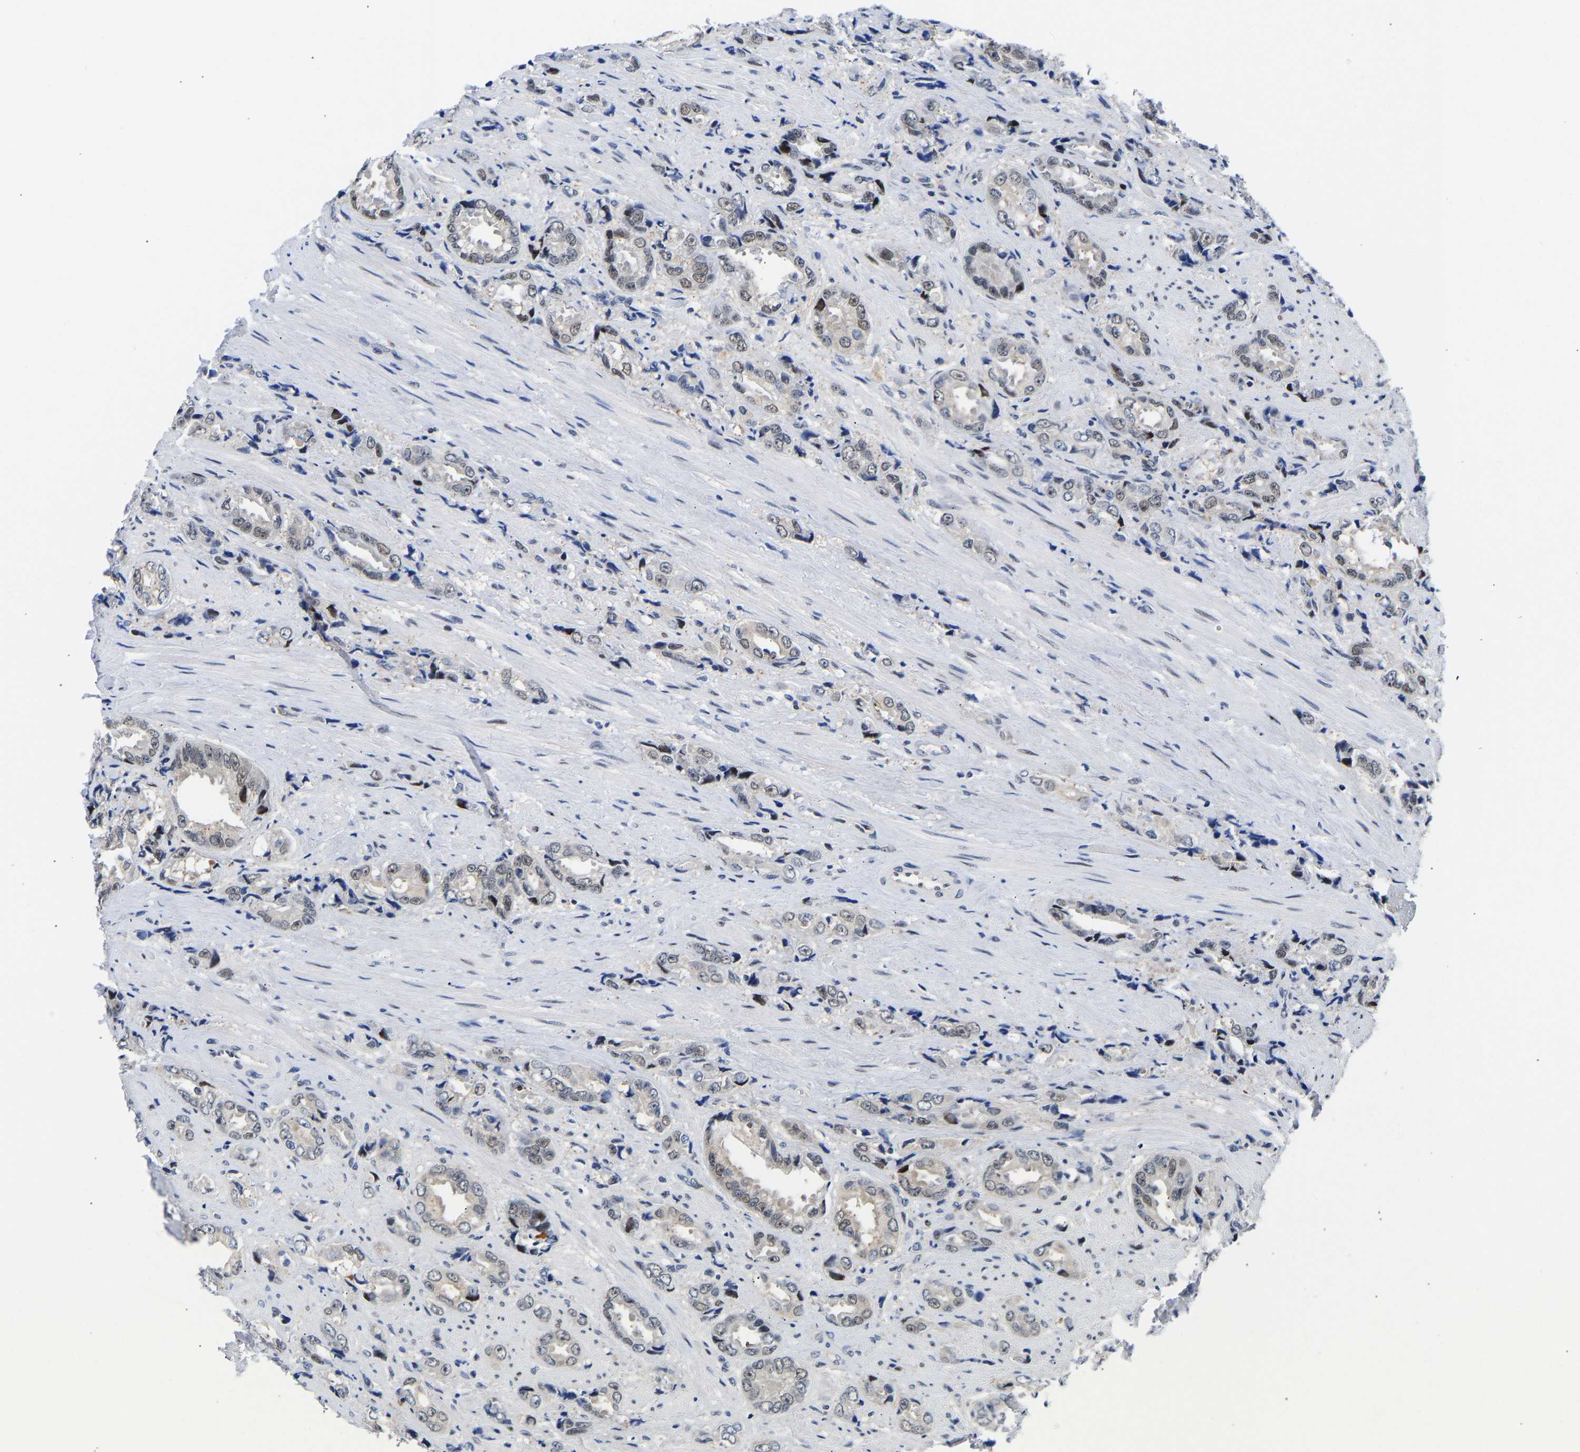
{"staining": {"intensity": "moderate", "quantity": "<25%", "location": "nuclear"}, "tissue": "prostate cancer", "cell_type": "Tumor cells", "image_type": "cancer", "snomed": [{"axis": "morphology", "description": "Adenocarcinoma, High grade"}, {"axis": "topography", "description": "Prostate"}], "caption": "Protein expression analysis of human high-grade adenocarcinoma (prostate) reveals moderate nuclear positivity in about <25% of tumor cells. The staining was performed using DAB, with brown indicating positive protein expression. Nuclei are stained blue with hematoxylin.", "gene": "PTRHD1", "patient": {"sex": "male", "age": 61}}